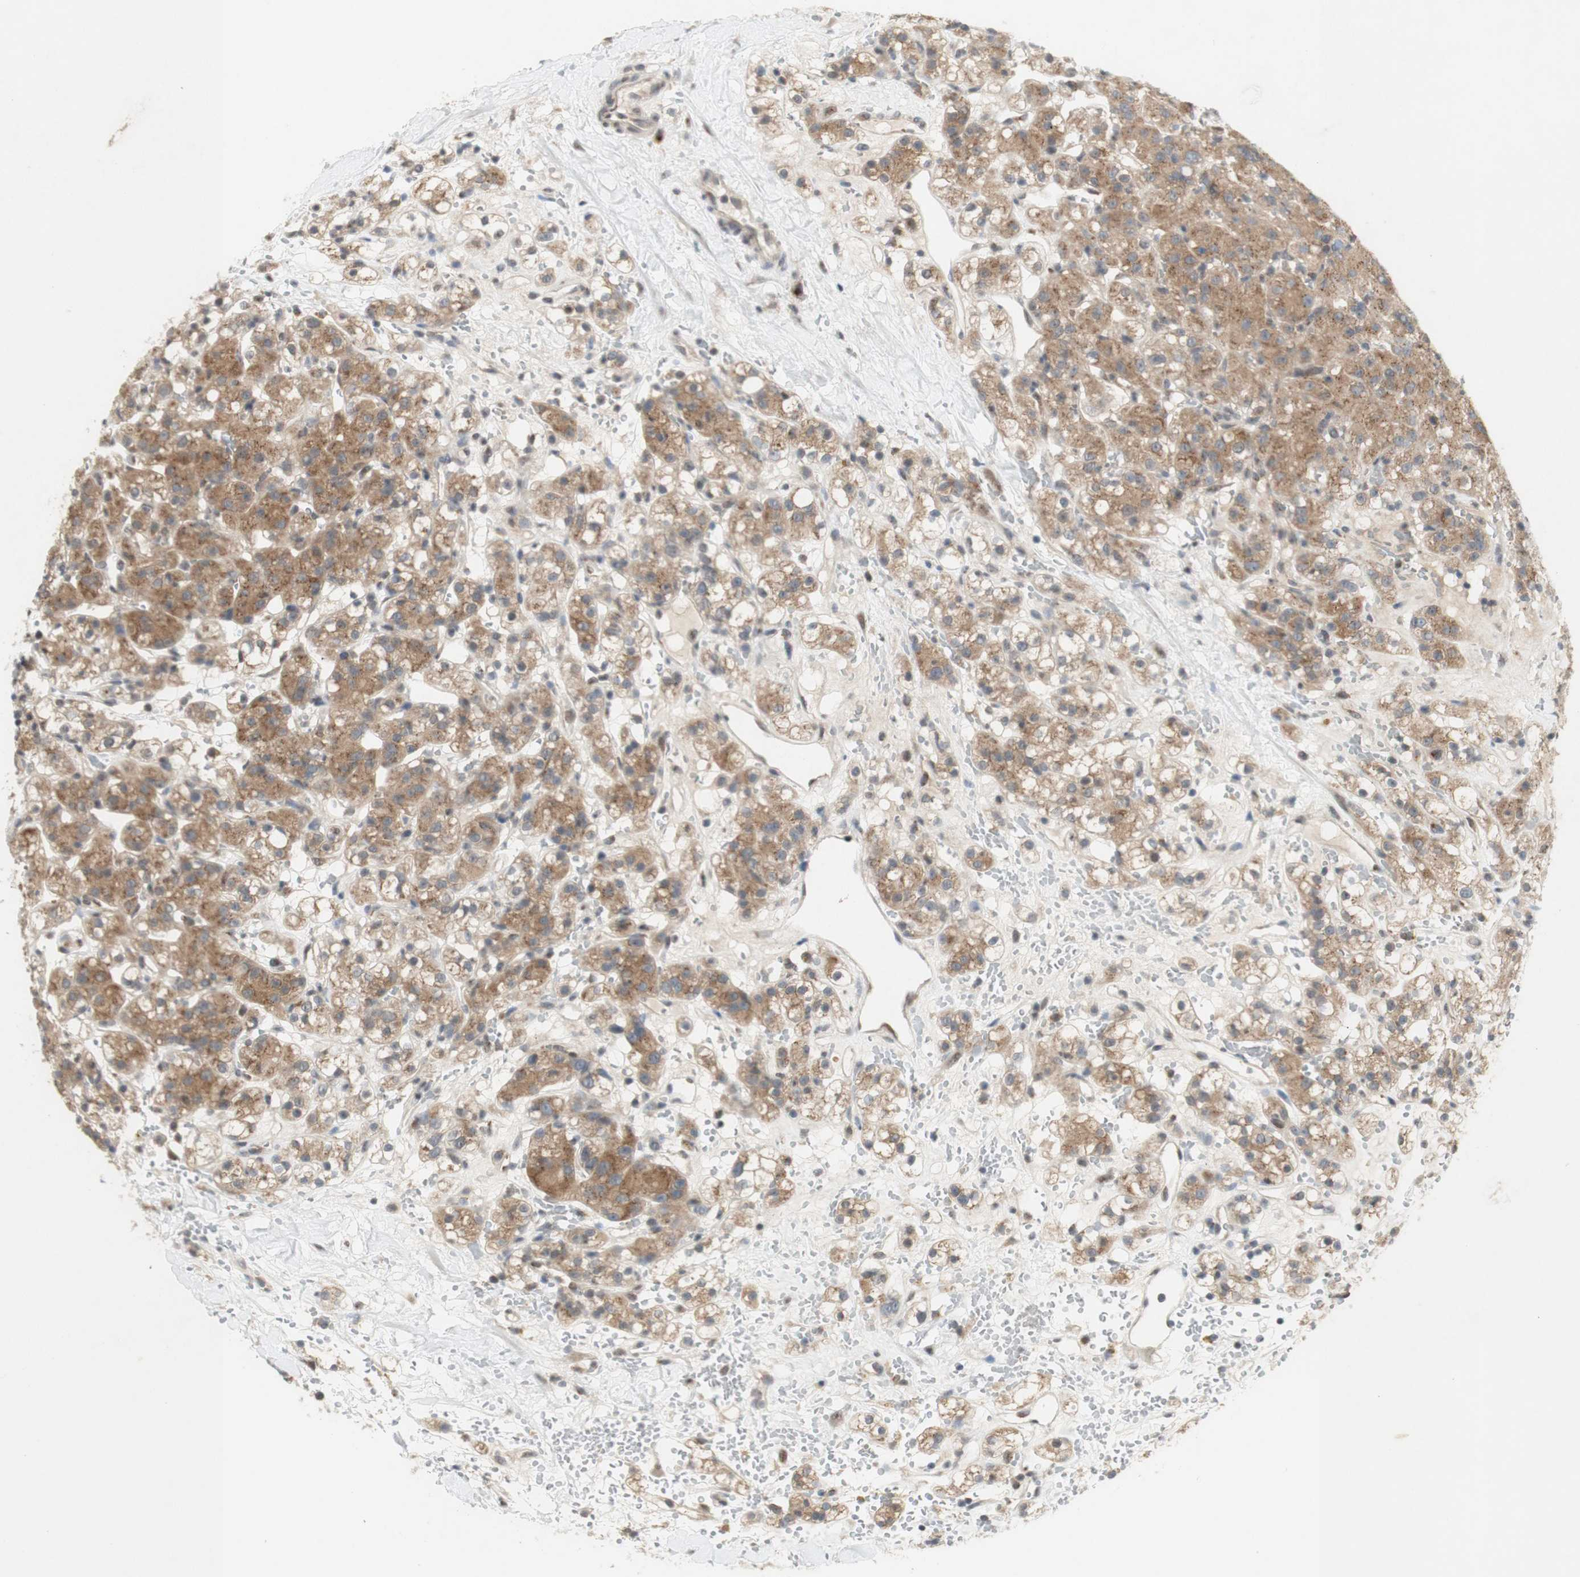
{"staining": {"intensity": "moderate", "quantity": ">75%", "location": "cytoplasmic/membranous"}, "tissue": "renal cancer", "cell_type": "Tumor cells", "image_type": "cancer", "snomed": [{"axis": "morphology", "description": "Adenocarcinoma, NOS"}, {"axis": "topography", "description": "Kidney"}], "caption": "Renal adenocarcinoma stained for a protein (brown) exhibits moderate cytoplasmic/membranous positive staining in approximately >75% of tumor cells.", "gene": "CYLD", "patient": {"sex": "male", "age": 61}}